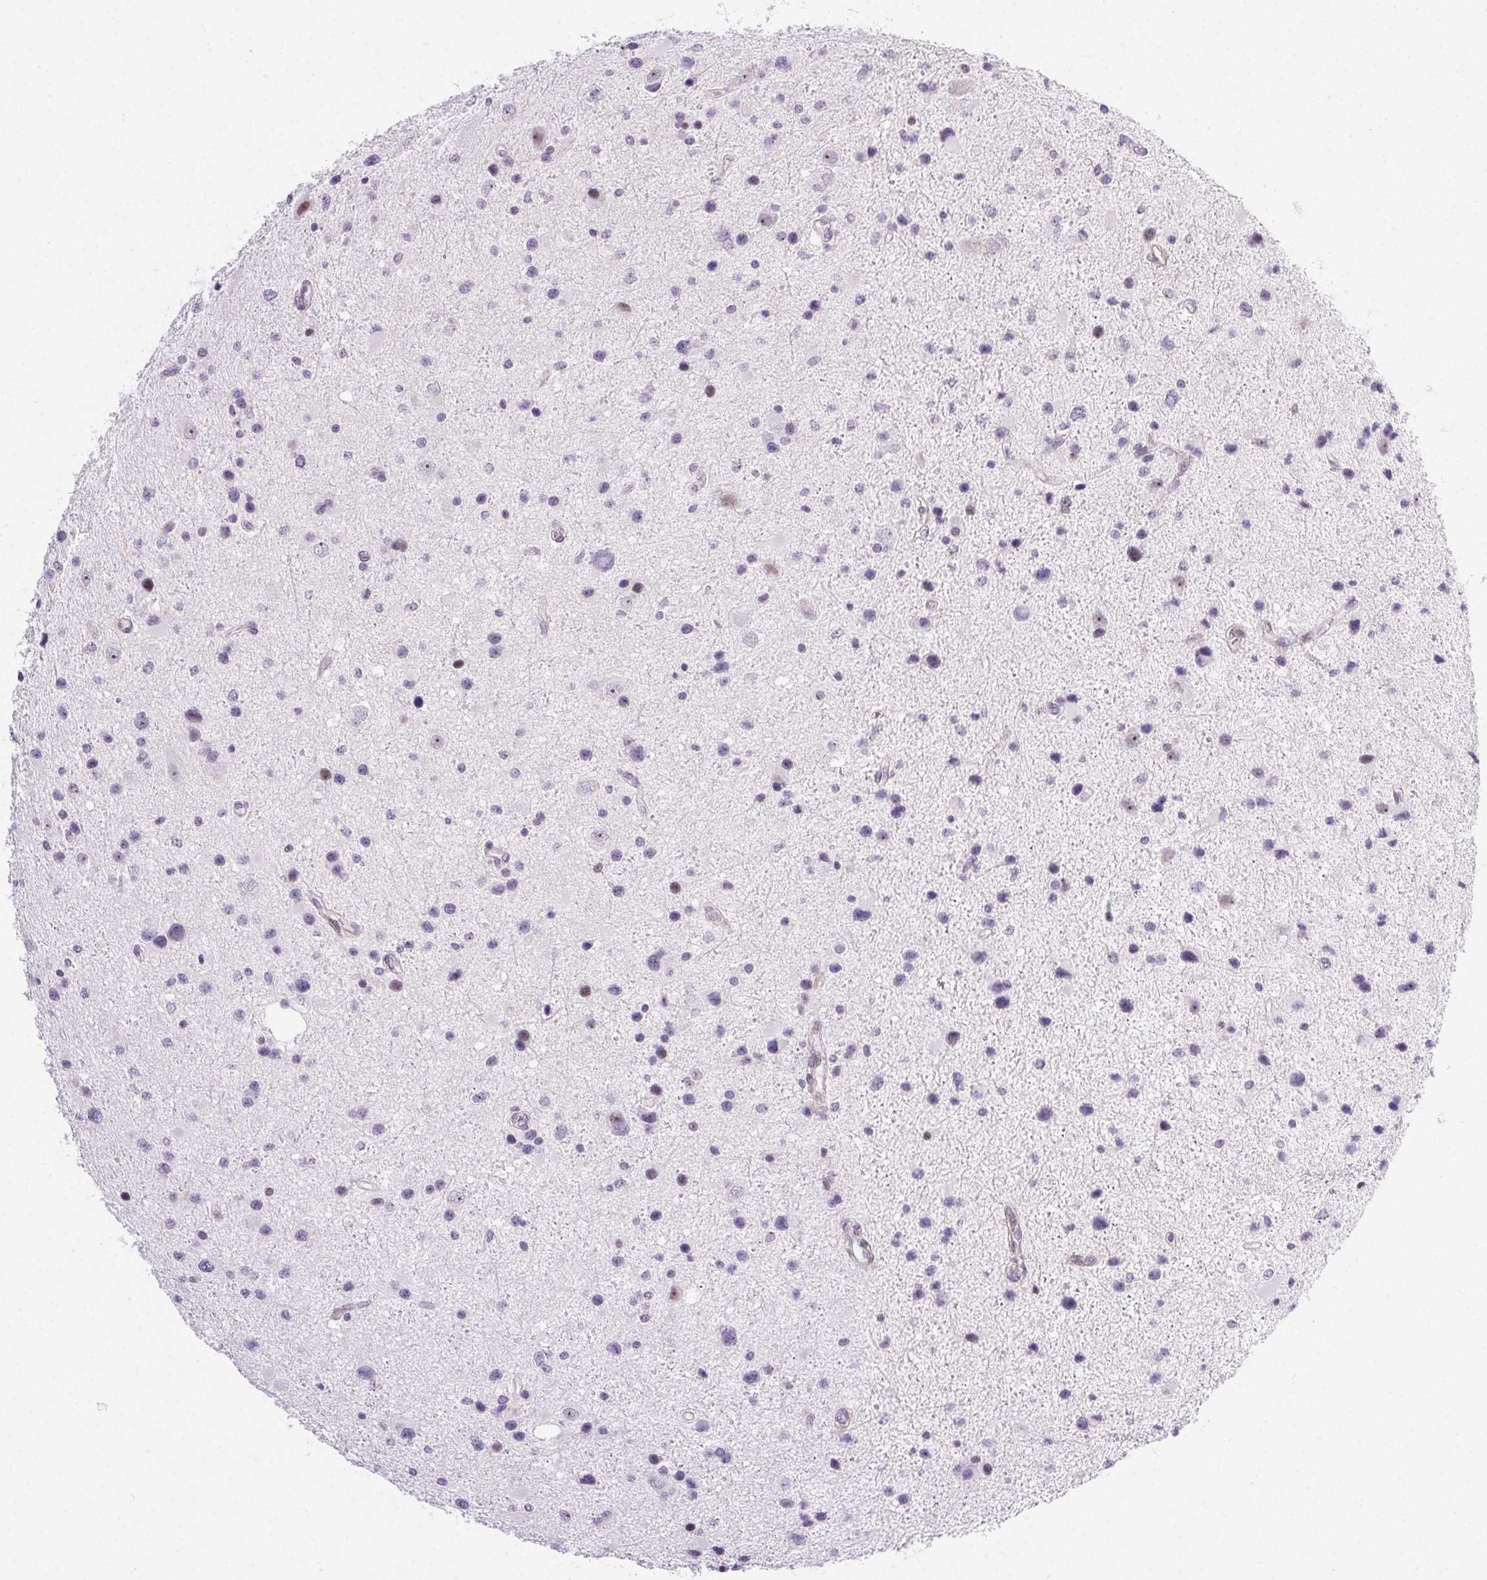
{"staining": {"intensity": "negative", "quantity": "none", "location": "none"}, "tissue": "glioma", "cell_type": "Tumor cells", "image_type": "cancer", "snomed": [{"axis": "morphology", "description": "Glioma, malignant, Low grade"}, {"axis": "topography", "description": "Brain"}], "caption": "The micrograph reveals no staining of tumor cells in malignant low-grade glioma.", "gene": "PDZD2", "patient": {"sex": "female", "age": 32}}